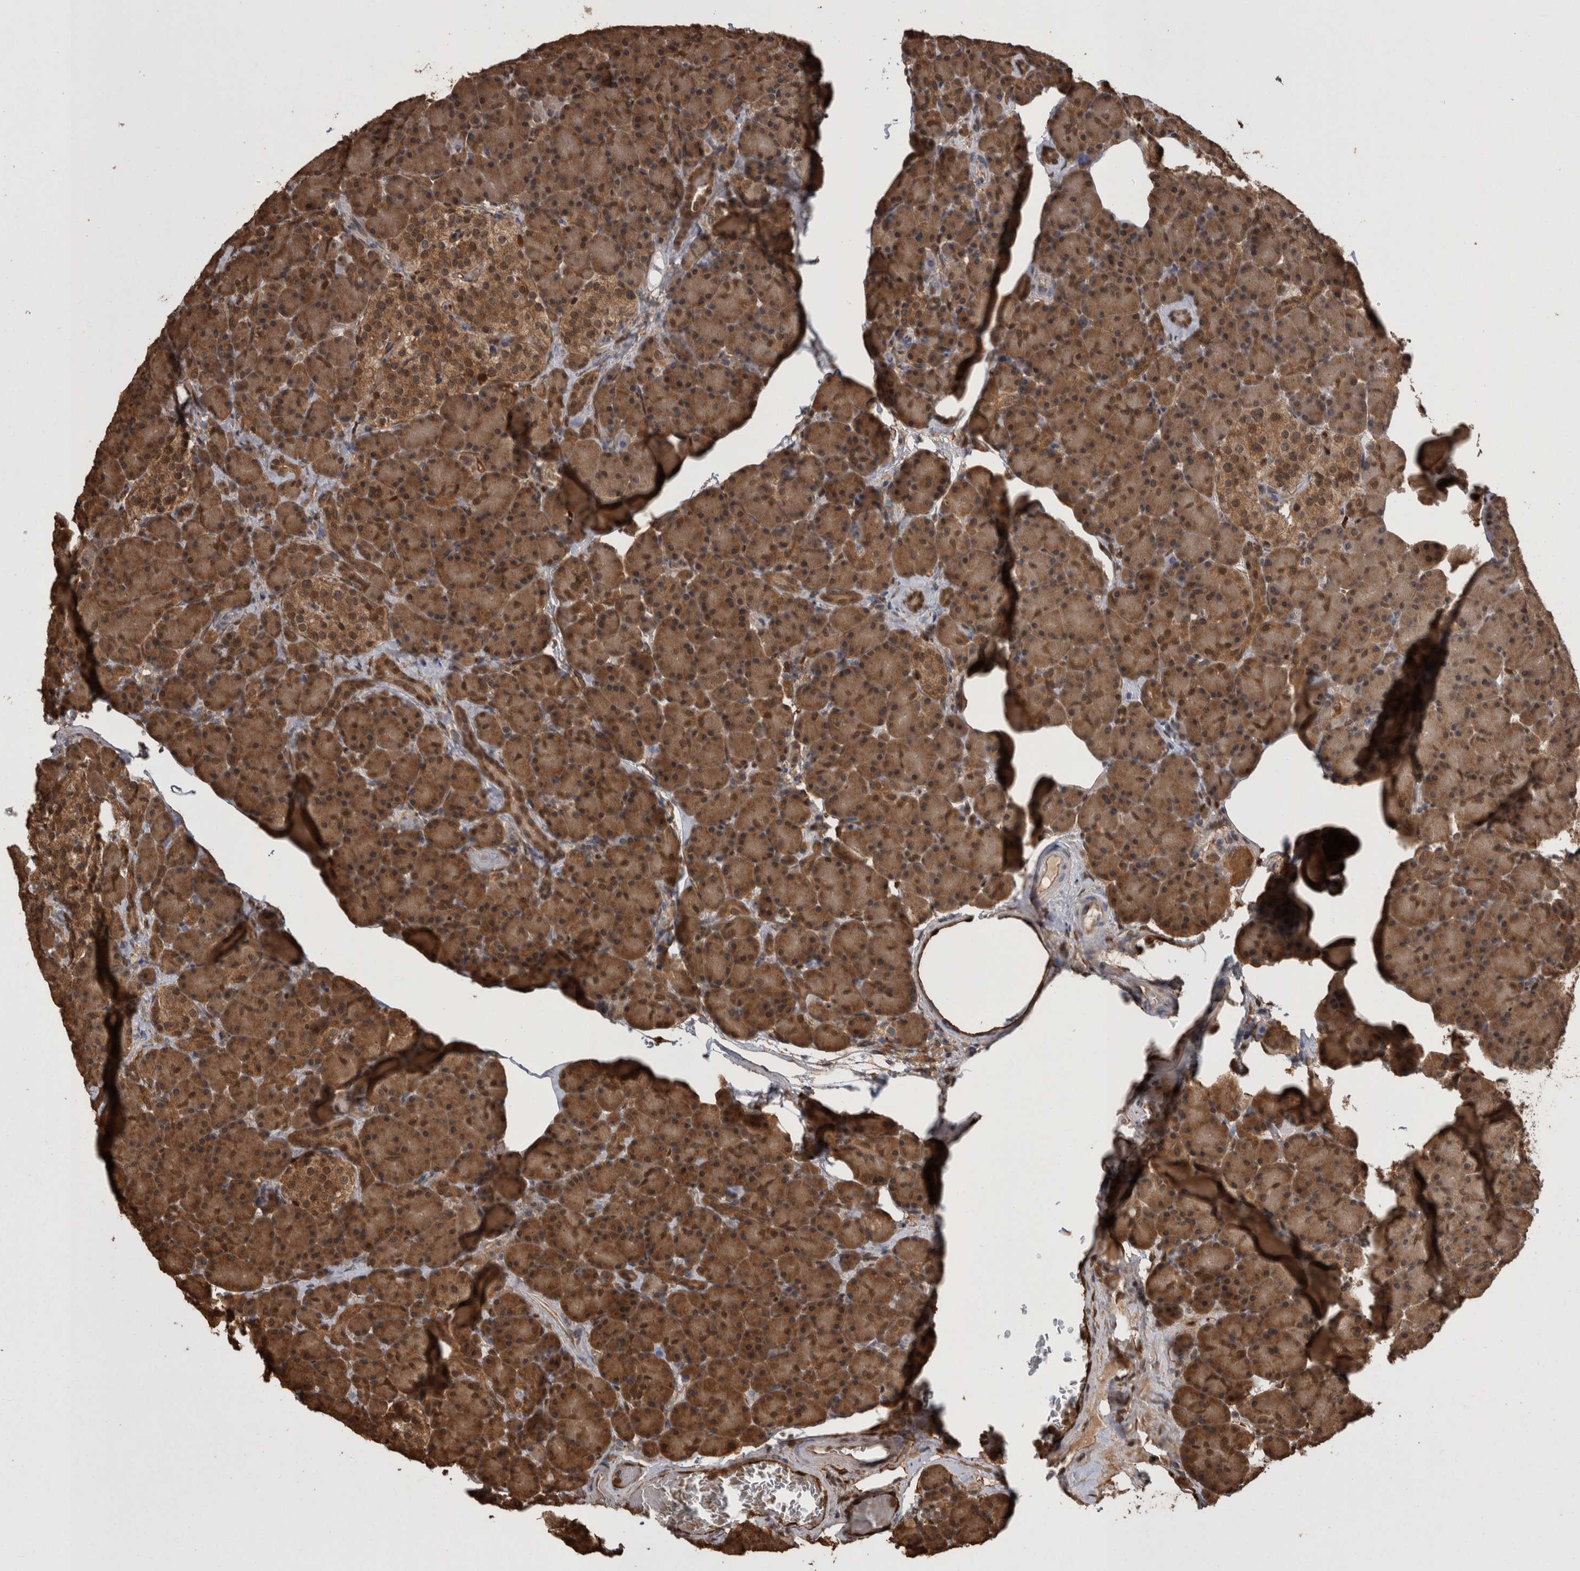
{"staining": {"intensity": "strong", "quantity": ">75%", "location": "cytoplasmic/membranous"}, "tissue": "pancreas", "cell_type": "Exocrine glandular cells", "image_type": "normal", "snomed": [{"axis": "morphology", "description": "Normal tissue, NOS"}, {"axis": "topography", "description": "Pancreas"}], "caption": "Brown immunohistochemical staining in benign pancreas demonstrates strong cytoplasmic/membranous expression in about >75% of exocrine glandular cells. (IHC, brightfield microscopy, high magnification).", "gene": "LXN", "patient": {"sex": "female", "age": 43}}